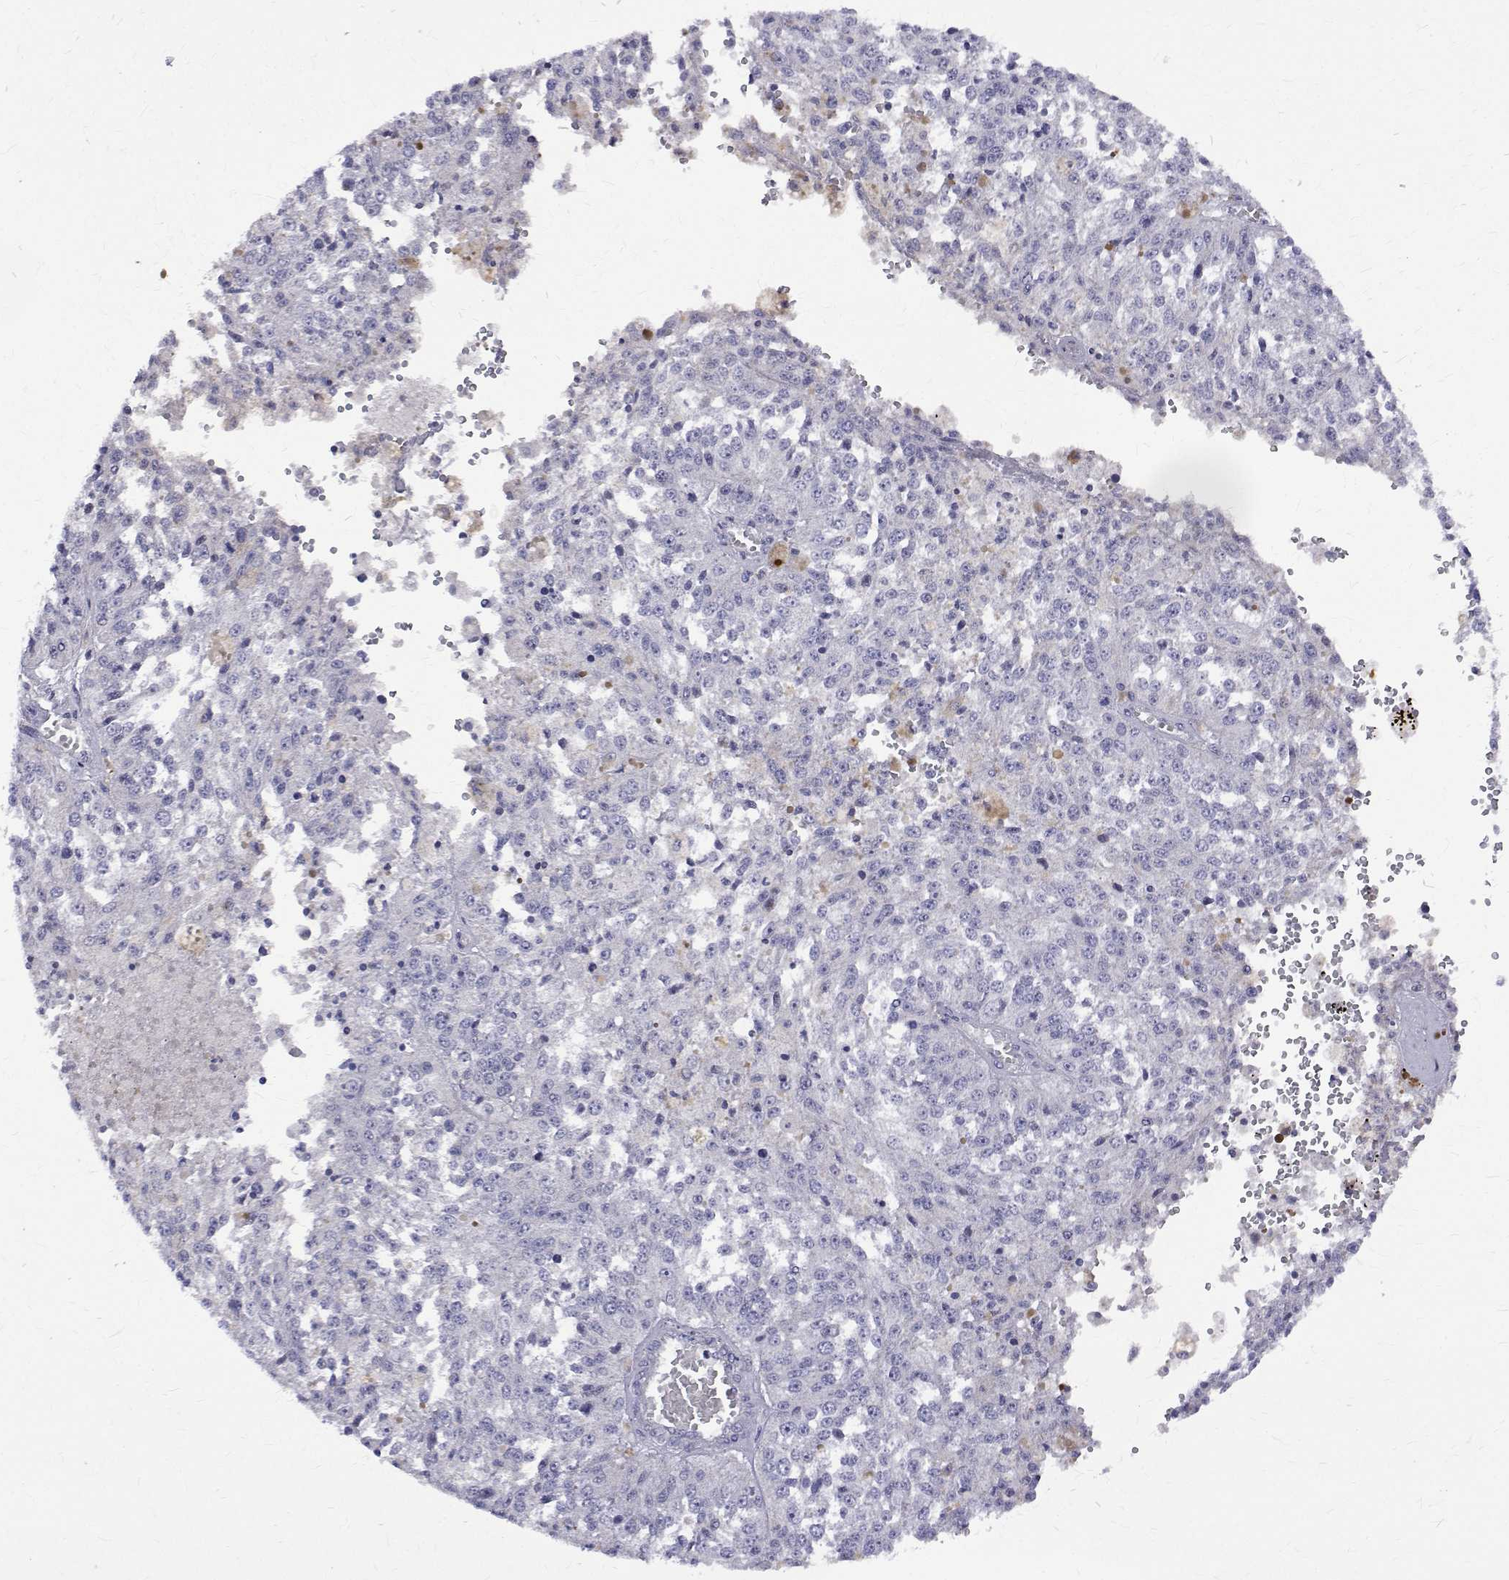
{"staining": {"intensity": "negative", "quantity": "none", "location": "none"}, "tissue": "melanoma", "cell_type": "Tumor cells", "image_type": "cancer", "snomed": [{"axis": "morphology", "description": "Malignant melanoma, Metastatic site"}, {"axis": "topography", "description": "Lymph node"}], "caption": "Image shows no significant protein positivity in tumor cells of melanoma.", "gene": "PADI1", "patient": {"sex": "female", "age": 64}}